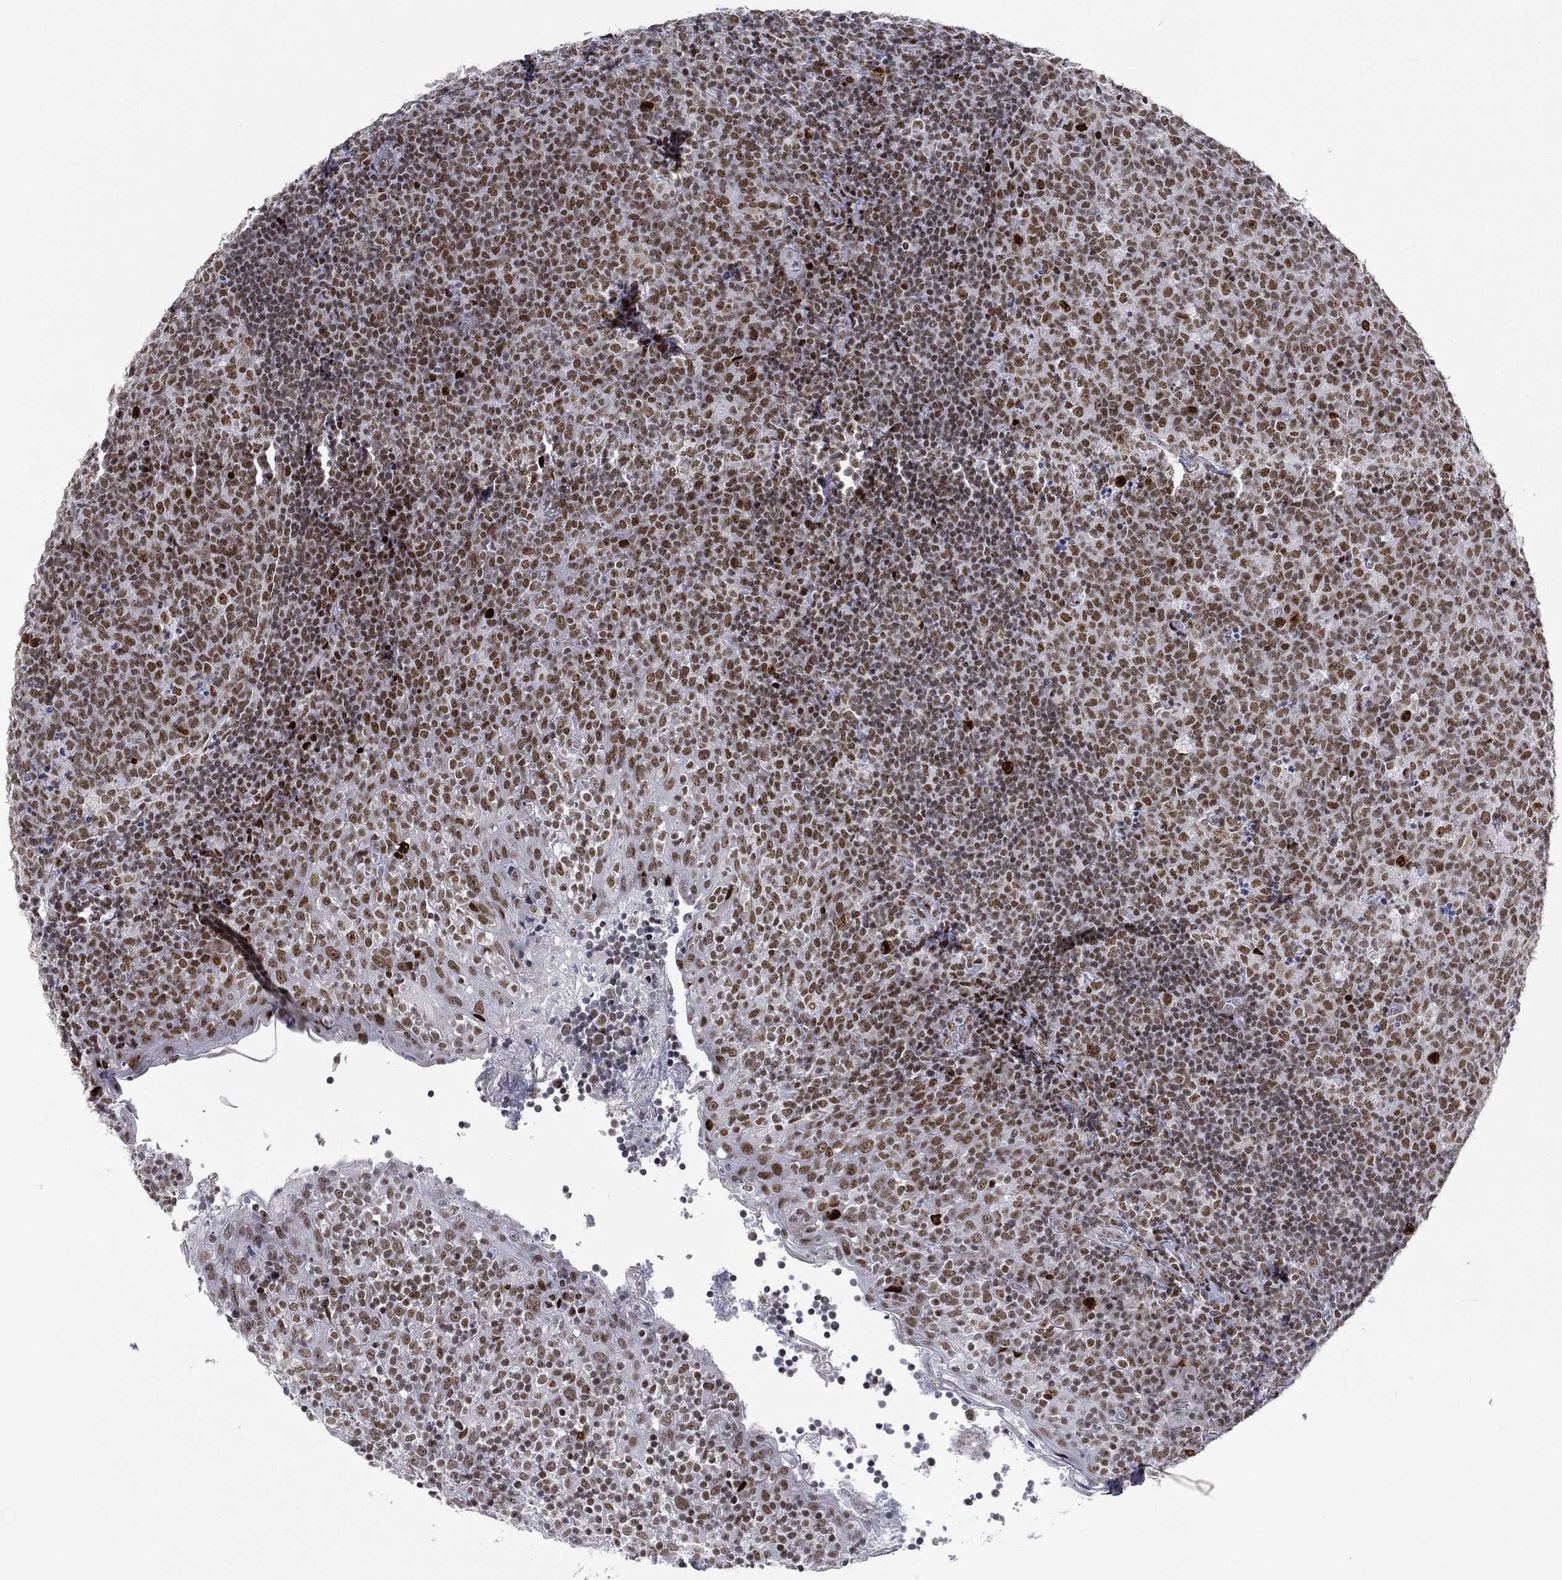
{"staining": {"intensity": "moderate", "quantity": ">75%", "location": "nuclear"}, "tissue": "tonsil", "cell_type": "Germinal center cells", "image_type": "normal", "snomed": [{"axis": "morphology", "description": "Normal tissue, NOS"}, {"axis": "topography", "description": "Tonsil"}], "caption": "Immunohistochemical staining of normal tonsil shows medium levels of moderate nuclear expression in about >75% of germinal center cells. Using DAB (brown) and hematoxylin (blue) stains, captured at high magnification using brightfield microscopy.", "gene": "RTF1", "patient": {"sex": "female", "age": 5}}